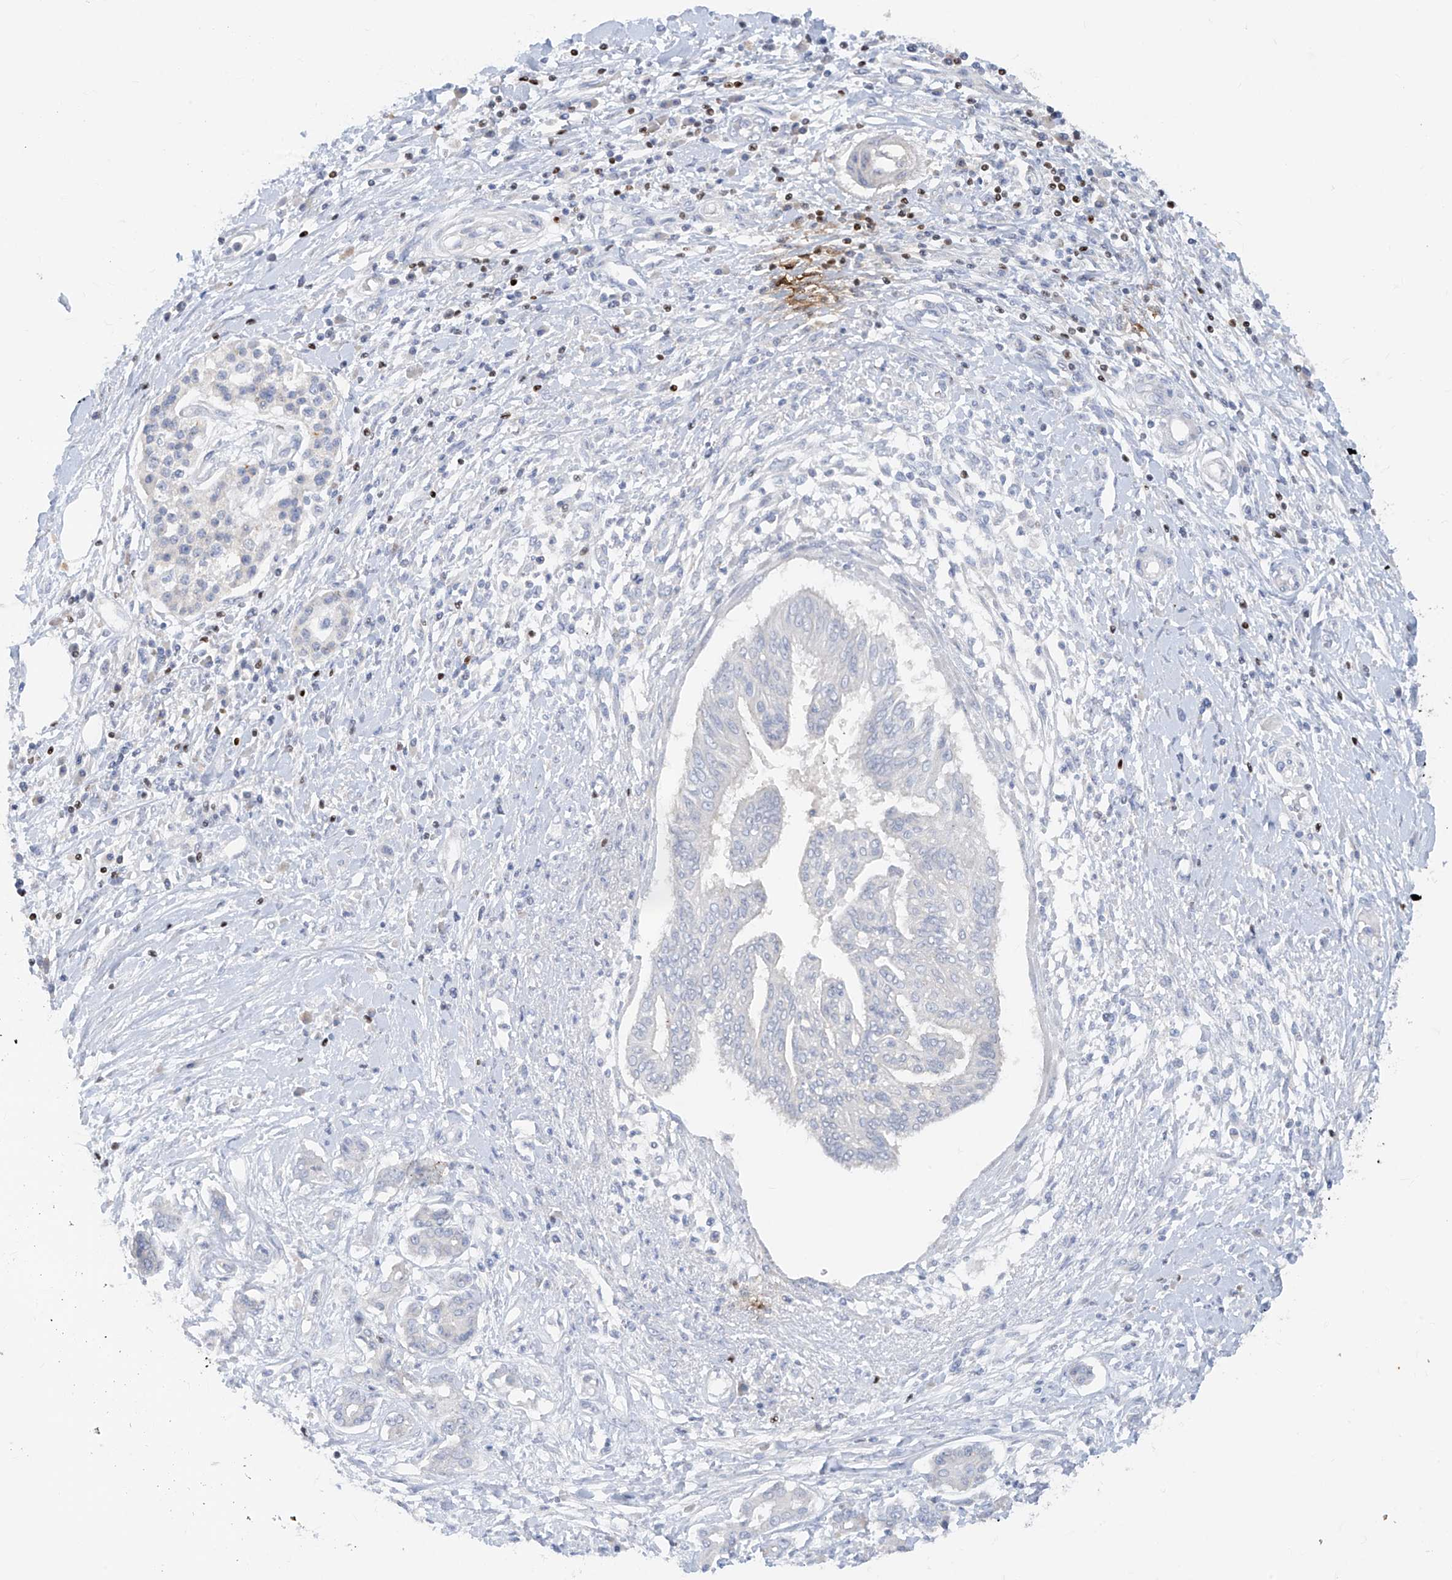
{"staining": {"intensity": "negative", "quantity": "none", "location": "none"}, "tissue": "pancreatic cancer", "cell_type": "Tumor cells", "image_type": "cancer", "snomed": [{"axis": "morphology", "description": "Adenocarcinoma, NOS"}, {"axis": "topography", "description": "Pancreas"}], "caption": "Immunohistochemistry micrograph of neoplastic tissue: human pancreatic cancer stained with DAB demonstrates no significant protein staining in tumor cells.", "gene": "TBX21", "patient": {"sex": "female", "age": 56}}